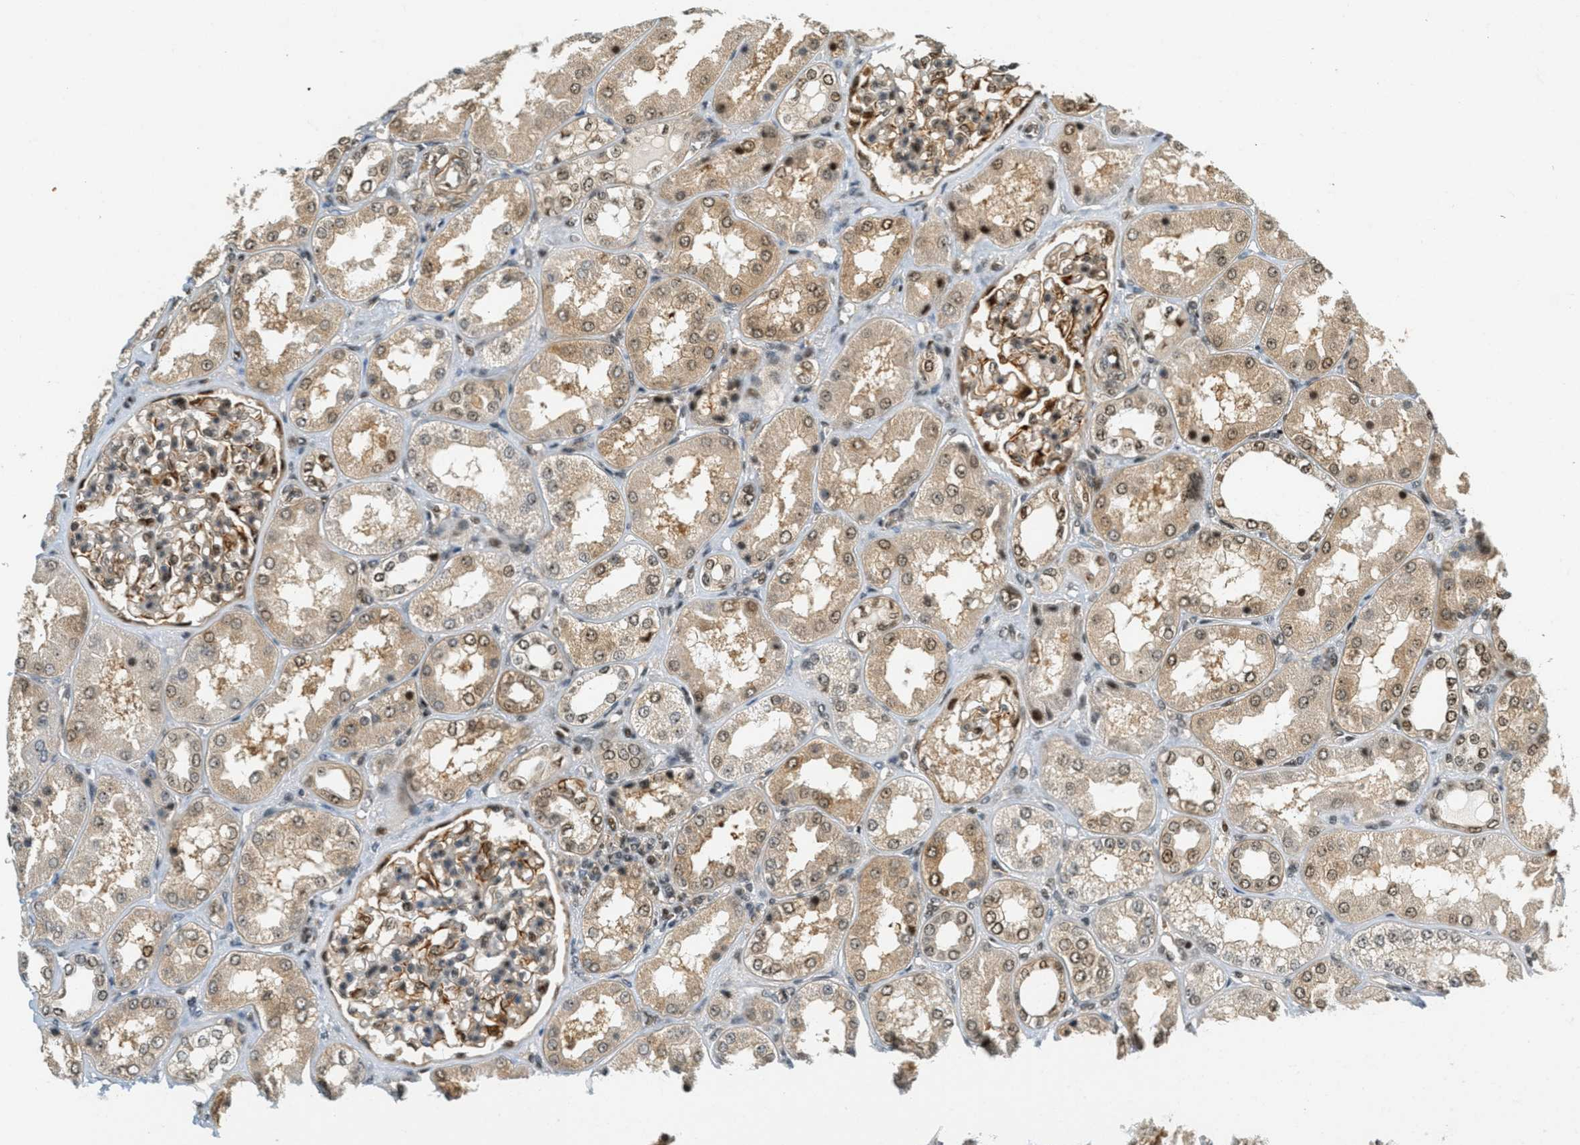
{"staining": {"intensity": "moderate", "quantity": ">75%", "location": "cytoplasmic/membranous,nuclear"}, "tissue": "kidney", "cell_type": "Cells in glomeruli", "image_type": "normal", "snomed": [{"axis": "morphology", "description": "Normal tissue, NOS"}, {"axis": "topography", "description": "Kidney"}], "caption": "Immunohistochemistry (IHC) micrograph of unremarkable kidney stained for a protein (brown), which shows medium levels of moderate cytoplasmic/membranous,nuclear positivity in about >75% of cells in glomeruli.", "gene": "FOXM1", "patient": {"sex": "female", "age": 56}}